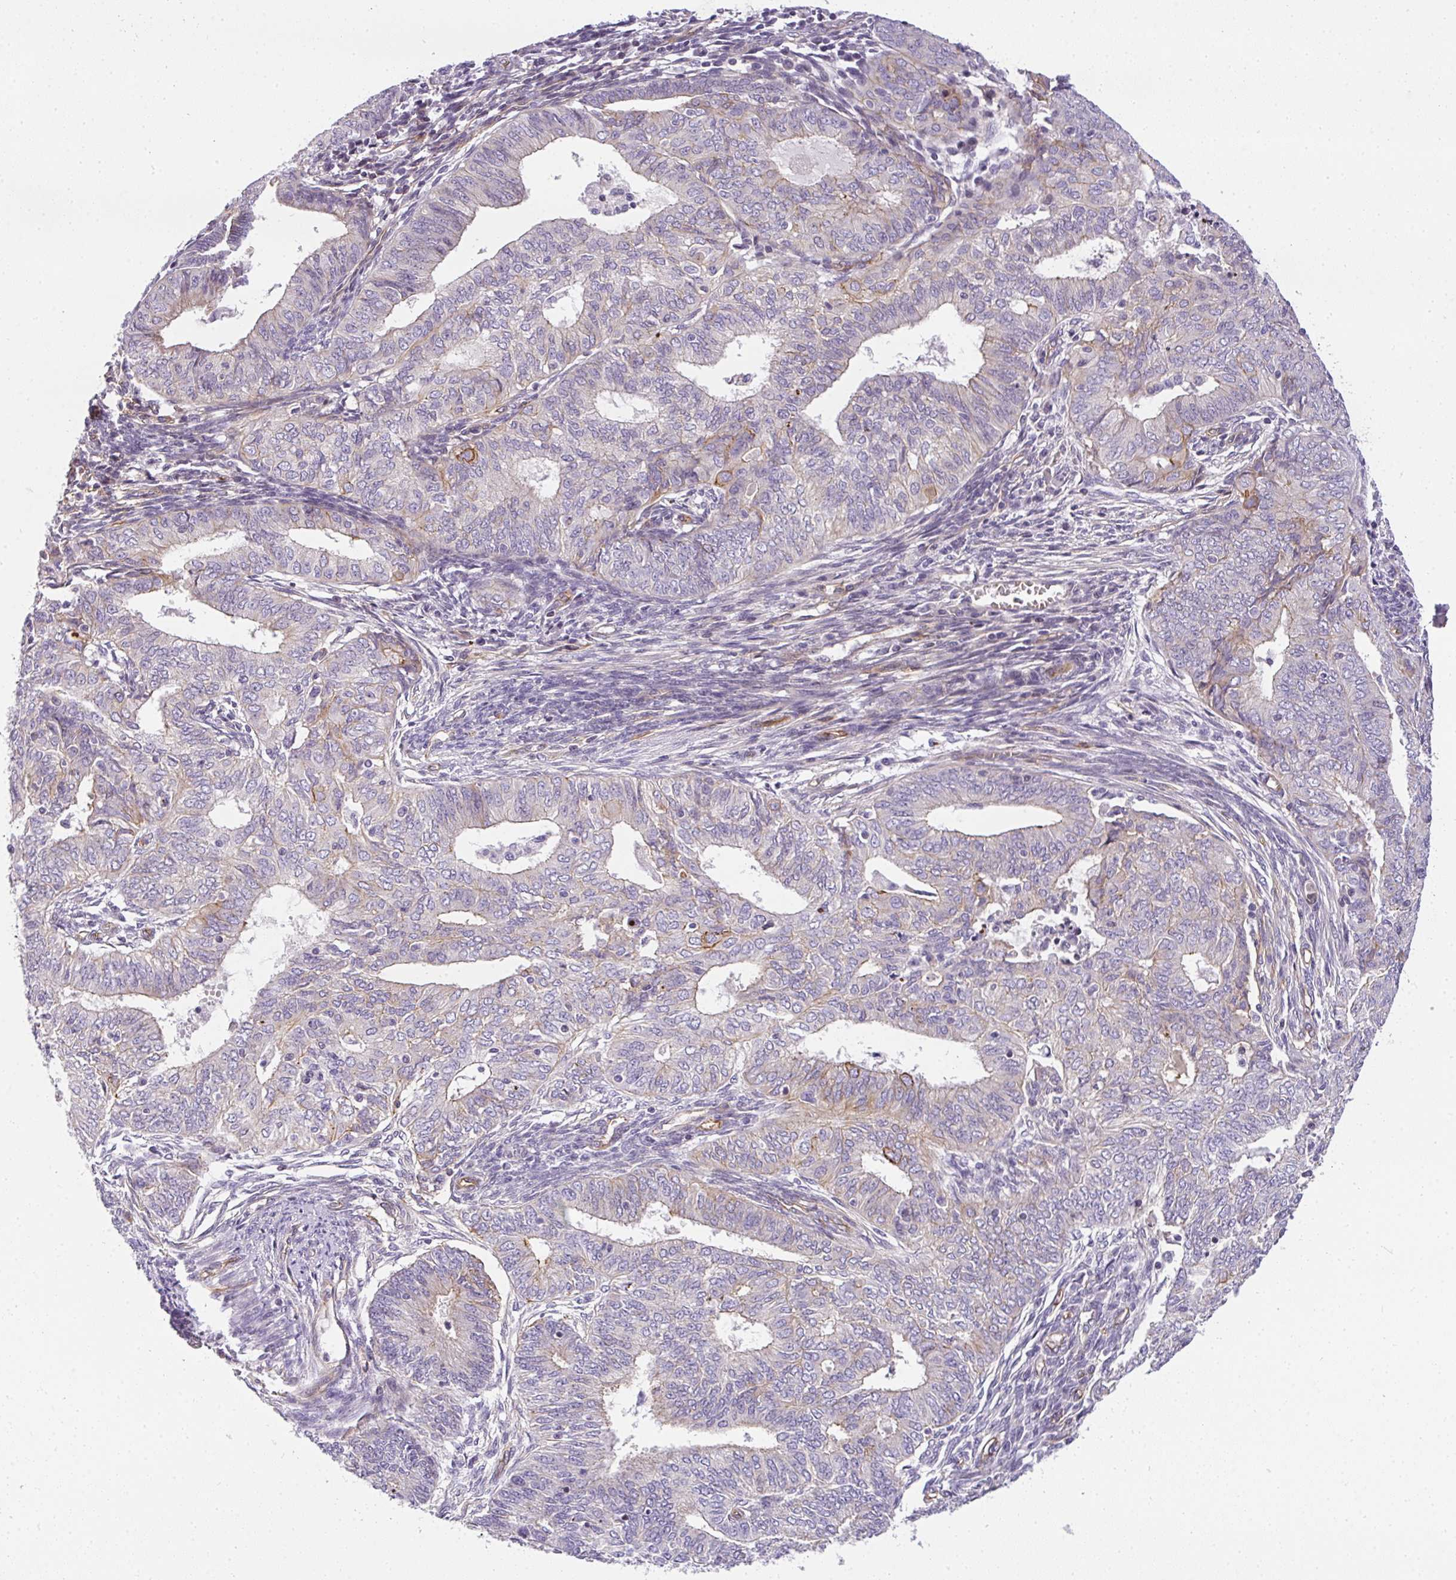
{"staining": {"intensity": "negative", "quantity": "none", "location": "none"}, "tissue": "endometrial cancer", "cell_type": "Tumor cells", "image_type": "cancer", "snomed": [{"axis": "morphology", "description": "Adenocarcinoma, NOS"}, {"axis": "topography", "description": "Endometrium"}], "caption": "This micrograph is of endometrial cancer (adenocarcinoma) stained with immunohistochemistry (IHC) to label a protein in brown with the nuclei are counter-stained blue. There is no expression in tumor cells. Brightfield microscopy of immunohistochemistry (IHC) stained with DAB (brown) and hematoxylin (blue), captured at high magnification.", "gene": "OR11H4", "patient": {"sex": "female", "age": 62}}